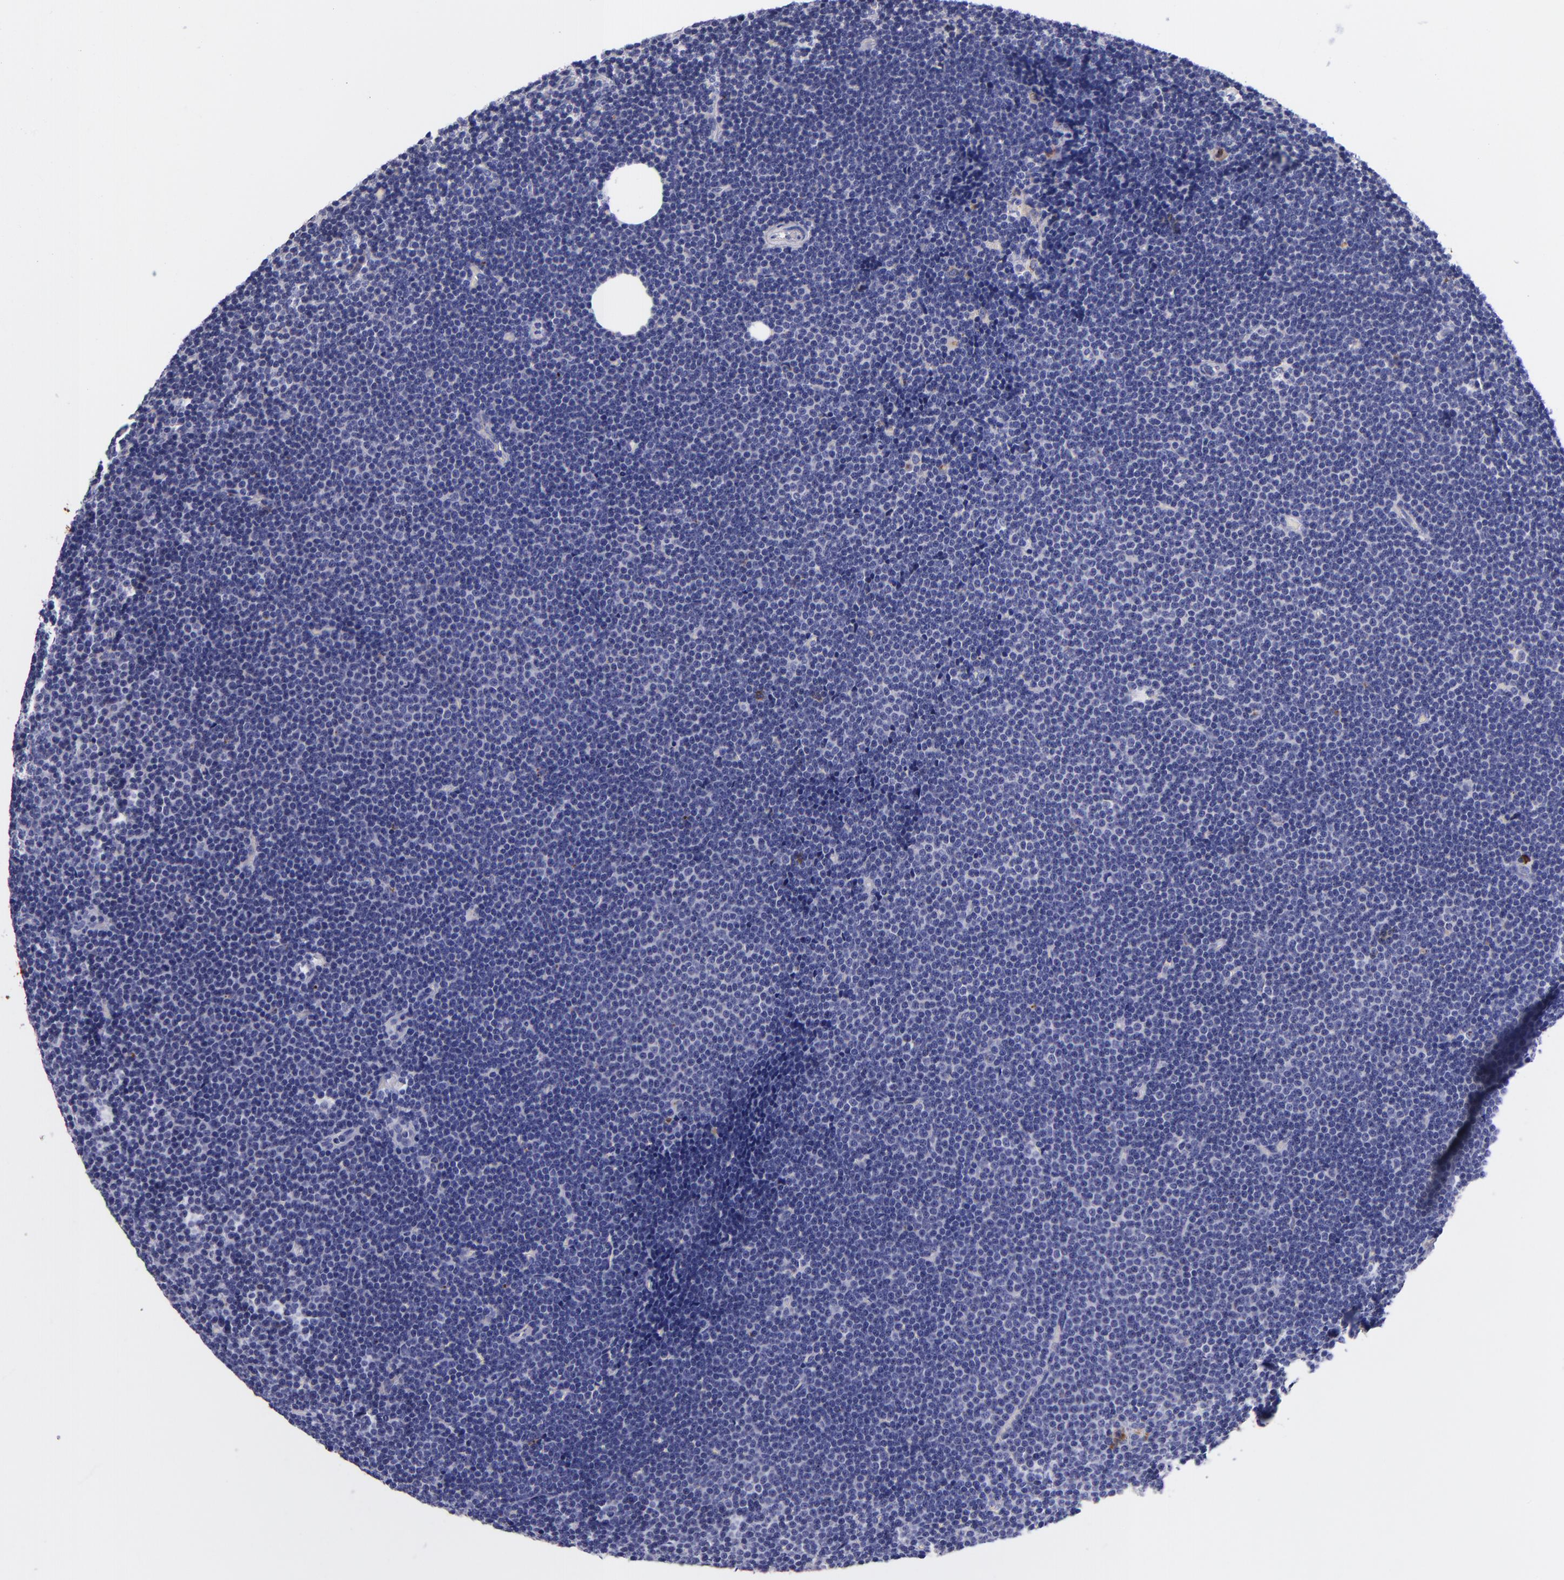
{"staining": {"intensity": "negative", "quantity": "none", "location": "none"}, "tissue": "lymphoma", "cell_type": "Tumor cells", "image_type": "cancer", "snomed": [{"axis": "morphology", "description": "Malignant lymphoma, non-Hodgkin's type, Low grade"}, {"axis": "topography", "description": "Lymph node"}], "caption": "This is an IHC histopathology image of lymphoma. There is no positivity in tumor cells.", "gene": "IVL", "patient": {"sex": "female", "age": 73}}